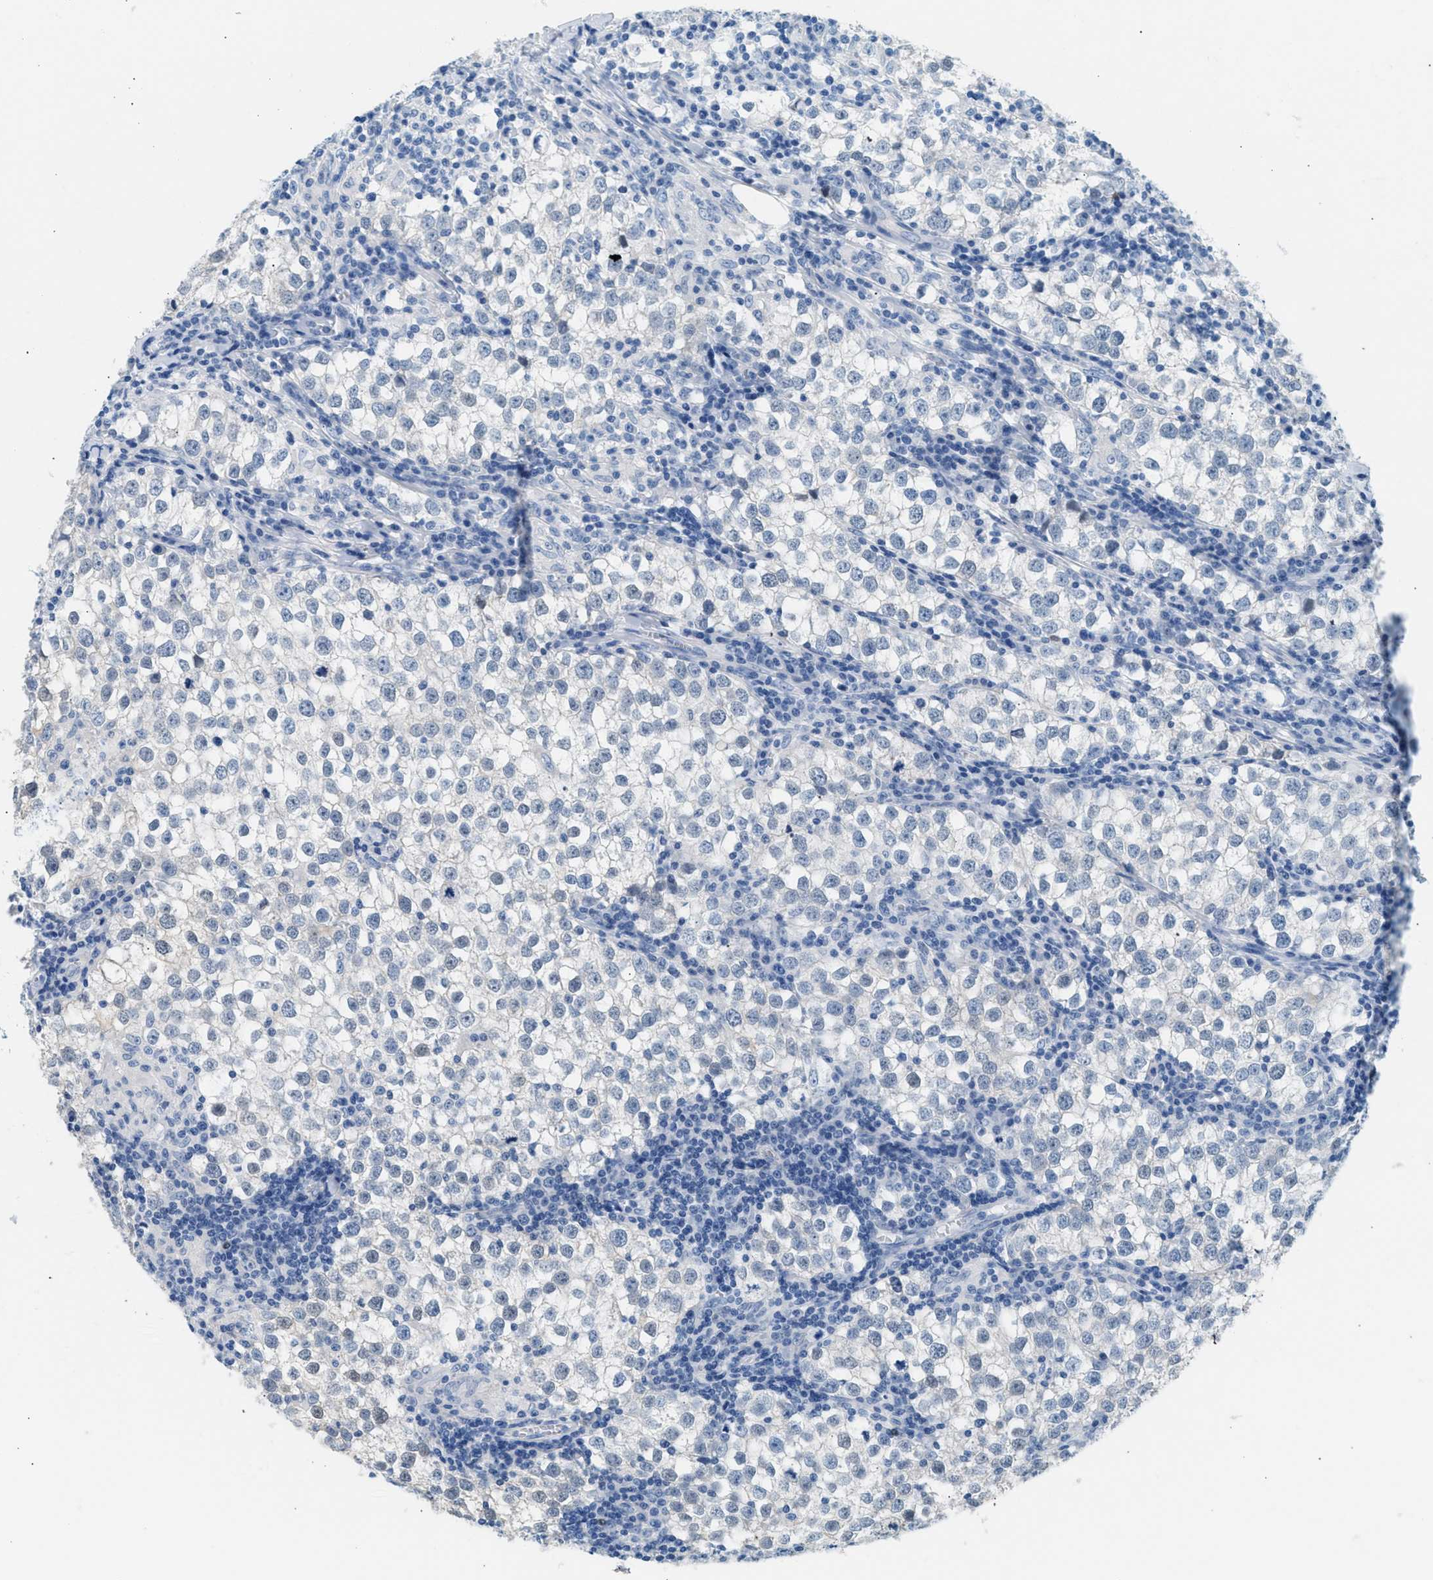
{"staining": {"intensity": "negative", "quantity": "none", "location": "none"}, "tissue": "testis cancer", "cell_type": "Tumor cells", "image_type": "cancer", "snomed": [{"axis": "morphology", "description": "Seminoma, NOS"}, {"axis": "morphology", "description": "Carcinoma, Embryonal, NOS"}, {"axis": "topography", "description": "Testis"}], "caption": "Testis seminoma stained for a protein using IHC demonstrates no staining tumor cells.", "gene": "SPAM1", "patient": {"sex": "male", "age": 36}}